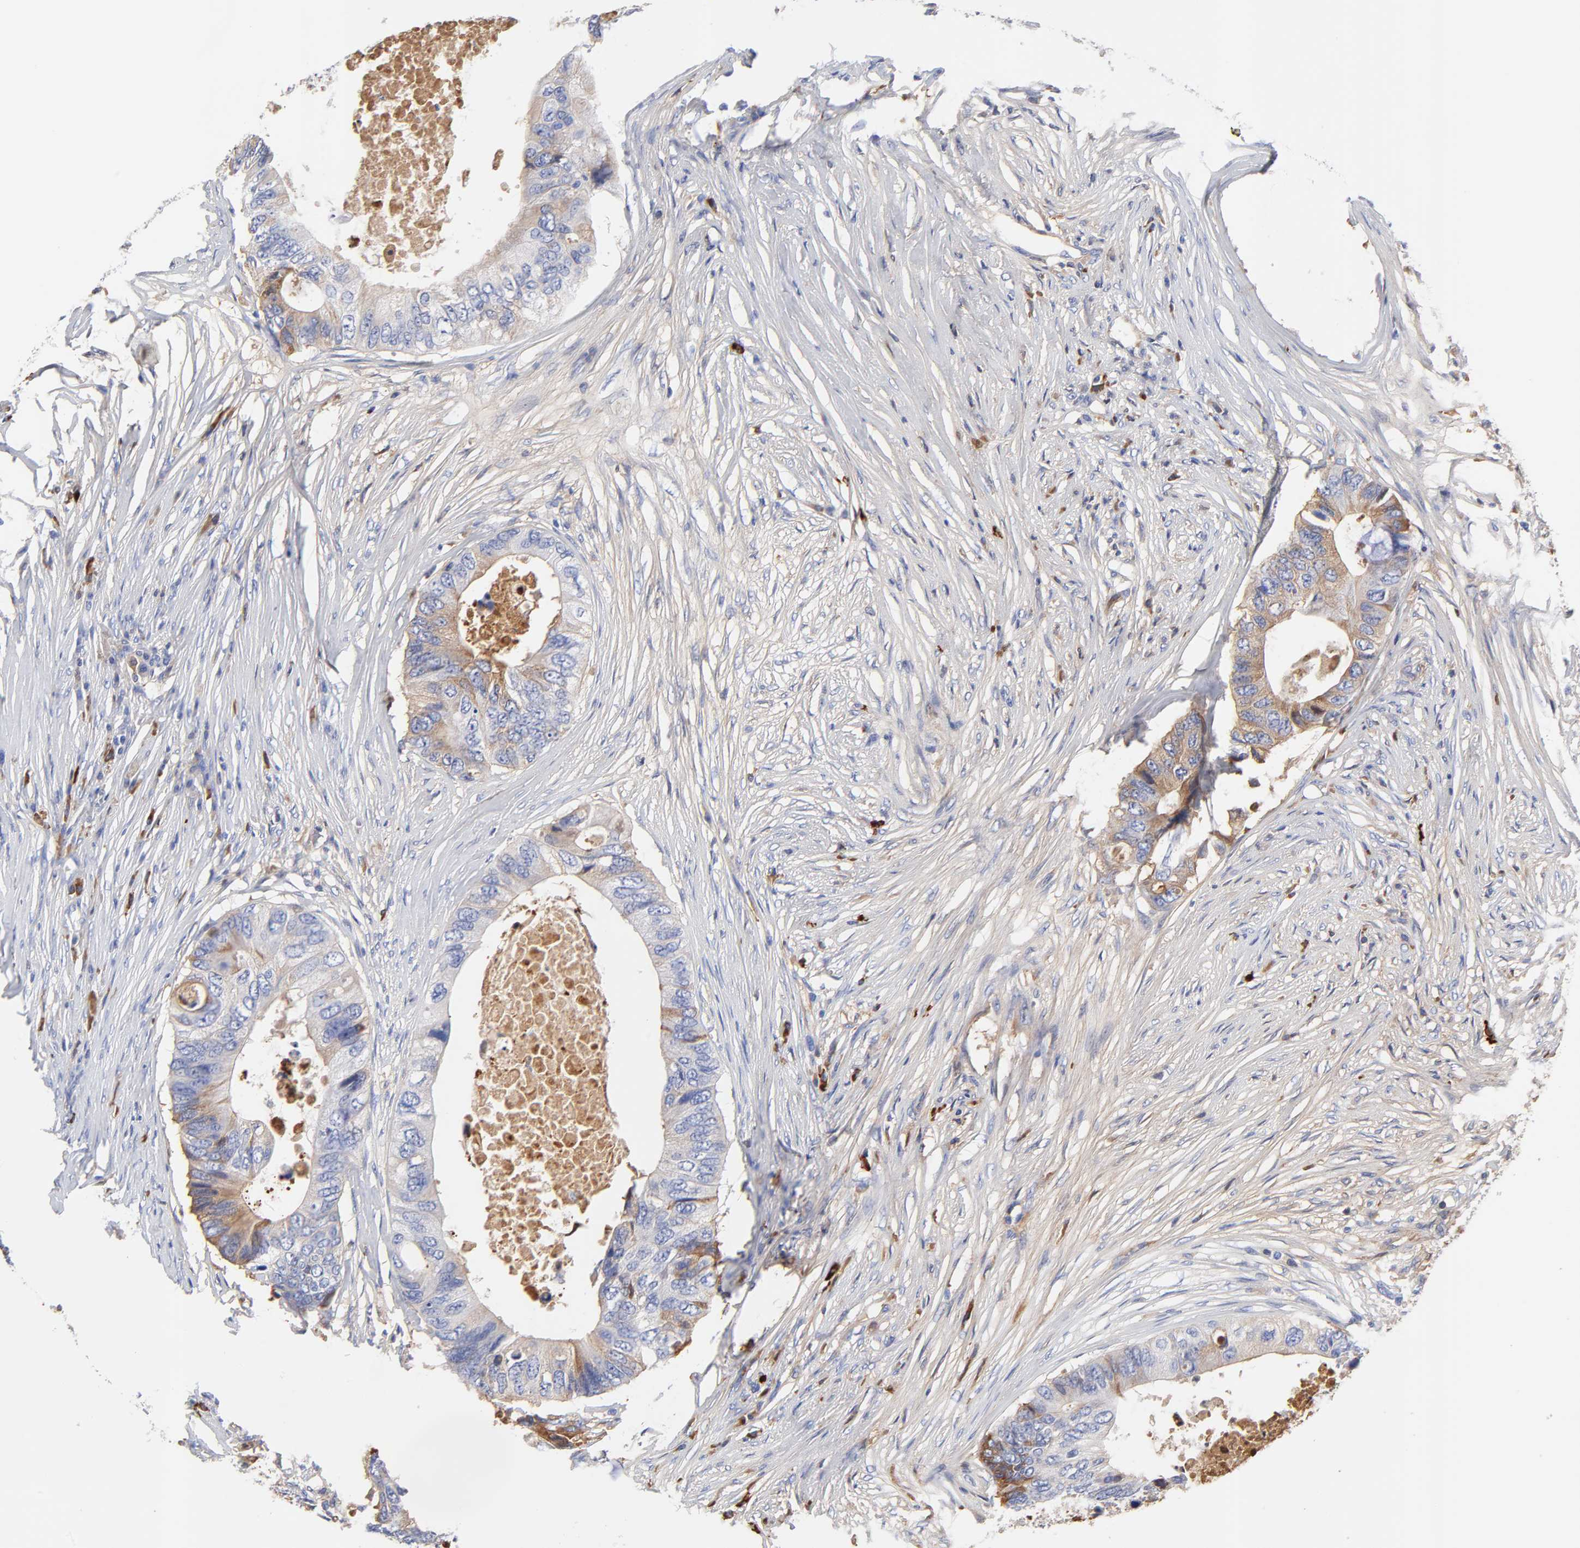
{"staining": {"intensity": "weak", "quantity": "<25%", "location": "cytoplasmic/membranous"}, "tissue": "colorectal cancer", "cell_type": "Tumor cells", "image_type": "cancer", "snomed": [{"axis": "morphology", "description": "Adenocarcinoma, NOS"}, {"axis": "topography", "description": "Colon"}], "caption": "Immunohistochemical staining of human colorectal cancer (adenocarcinoma) exhibits no significant staining in tumor cells.", "gene": "IGLV3-10", "patient": {"sex": "male", "age": 71}}